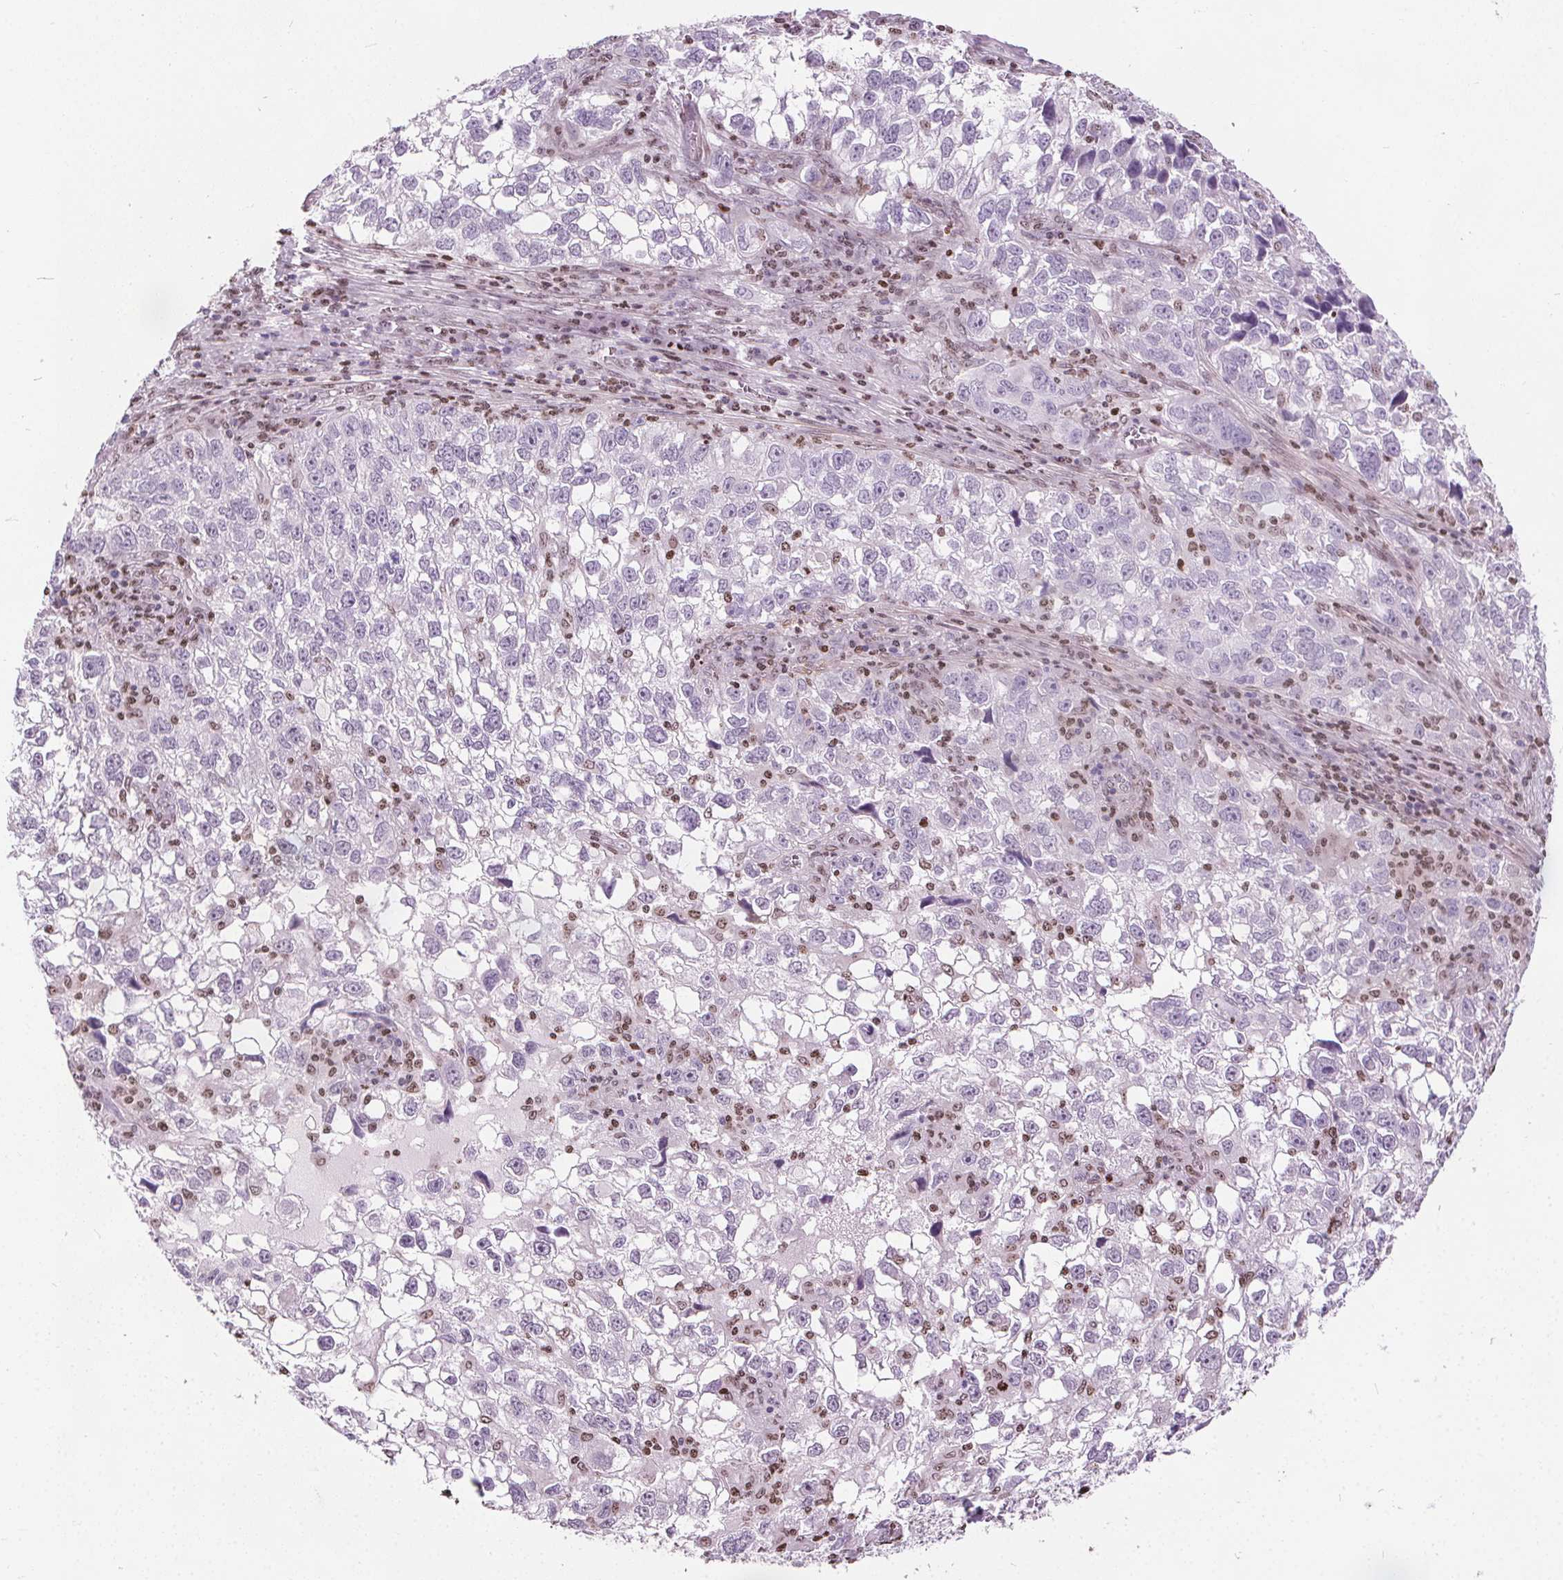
{"staining": {"intensity": "negative", "quantity": "none", "location": "none"}, "tissue": "cervical cancer", "cell_type": "Tumor cells", "image_type": "cancer", "snomed": [{"axis": "morphology", "description": "Squamous cell carcinoma, NOS"}, {"axis": "topography", "description": "Cervix"}], "caption": "This is an IHC image of human squamous cell carcinoma (cervical). There is no positivity in tumor cells.", "gene": "ISLR2", "patient": {"sex": "female", "age": 55}}